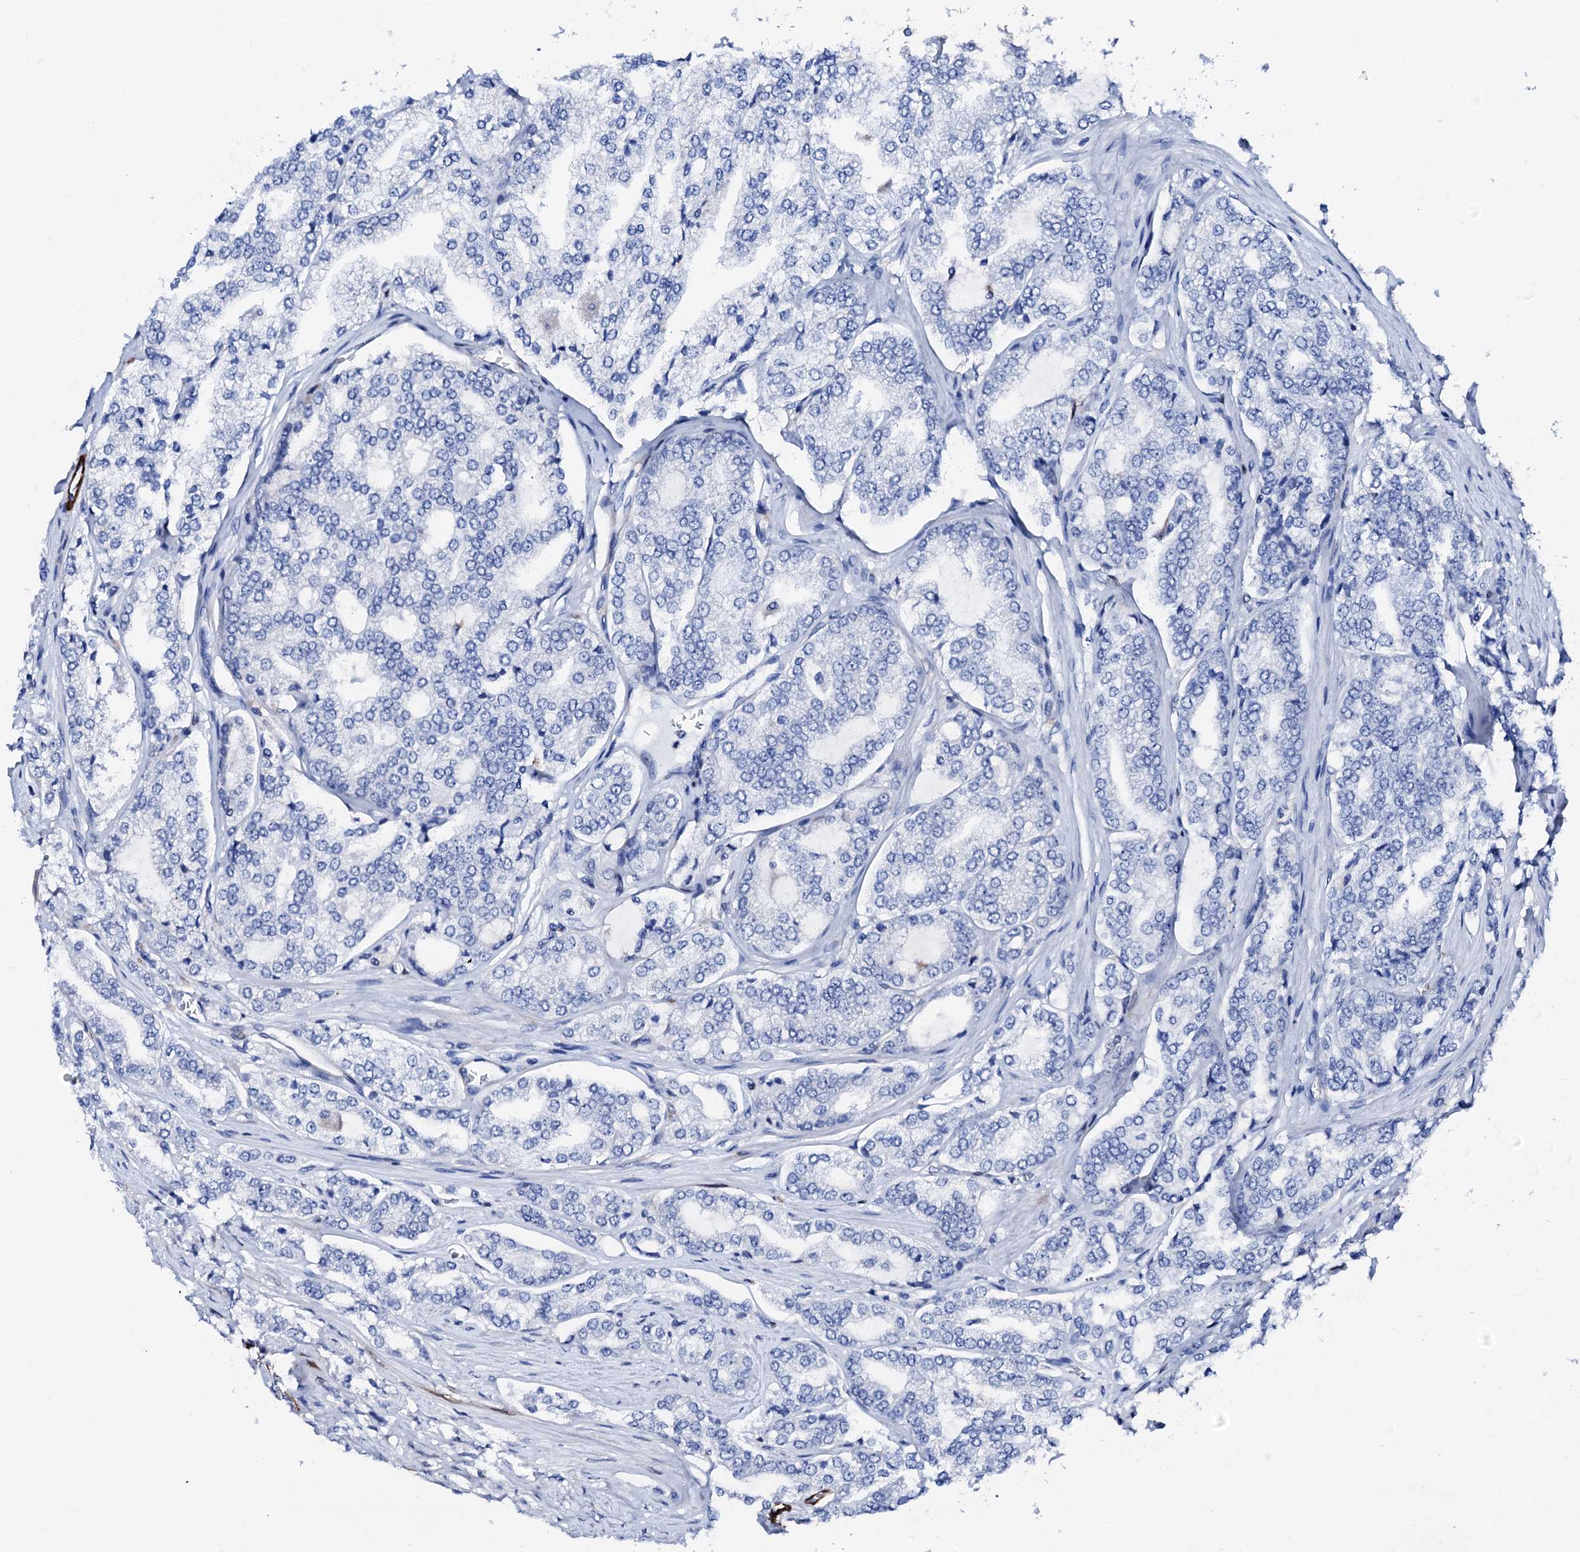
{"staining": {"intensity": "negative", "quantity": "none", "location": "none"}, "tissue": "prostate cancer", "cell_type": "Tumor cells", "image_type": "cancer", "snomed": [{"axis": "morphology", "description": "Adenocarcinoma, High grade"}, {"axis": "topography", "description": "Prostate"}], "caption": "This is a photomicrograph of IHC staining of prostate cancer, which shows no positivity in tumor cells.", "gene": "NRIP2", "patient": {"sex": "male", "age": 64}}